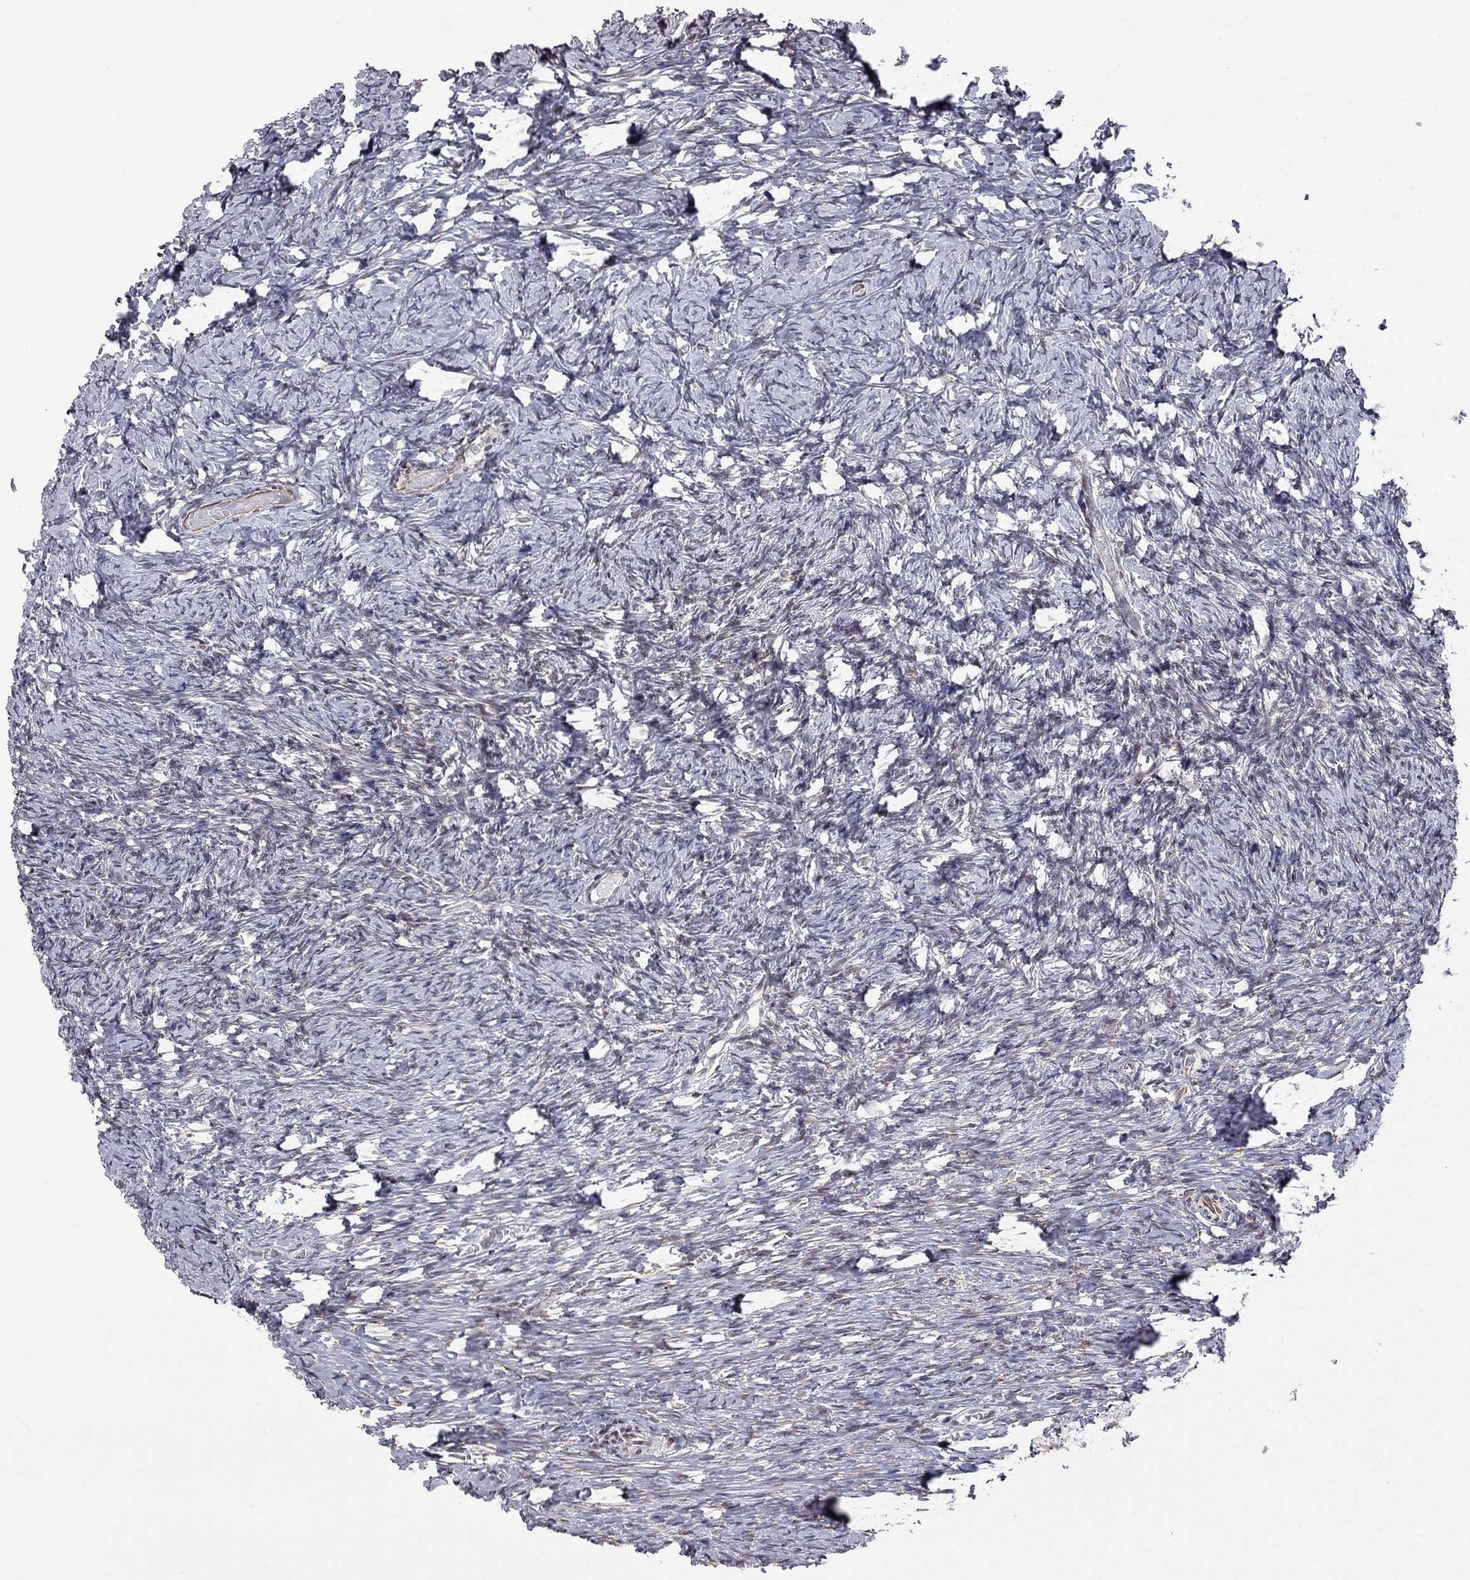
{"staining": {"intensity": "weak", "quantity": "<25%", "location": "cytoplasmic/membranous"}, "tissue": "ovary", "cell_type": "Ovarian stroma cells", "image_type": "normal", "snomed": [{"axis": "morphology", "description": "Normal tissue, NOS"}, {"axis": "topography", "description": "Ovary"}], "caption": "Immunohistochemistry (IHC) micrograph of benign ovary: ovary stained with DAB displays no significant protein positivity in ovarian stroma cells. The staining is performed using DAB (3,3'-diaminobenzidine) brown chromogen with nuclei counter-stained in using hematoxylin.", "gene": "MTNR1B", "patient": {"sex": "female", "age": 39}}